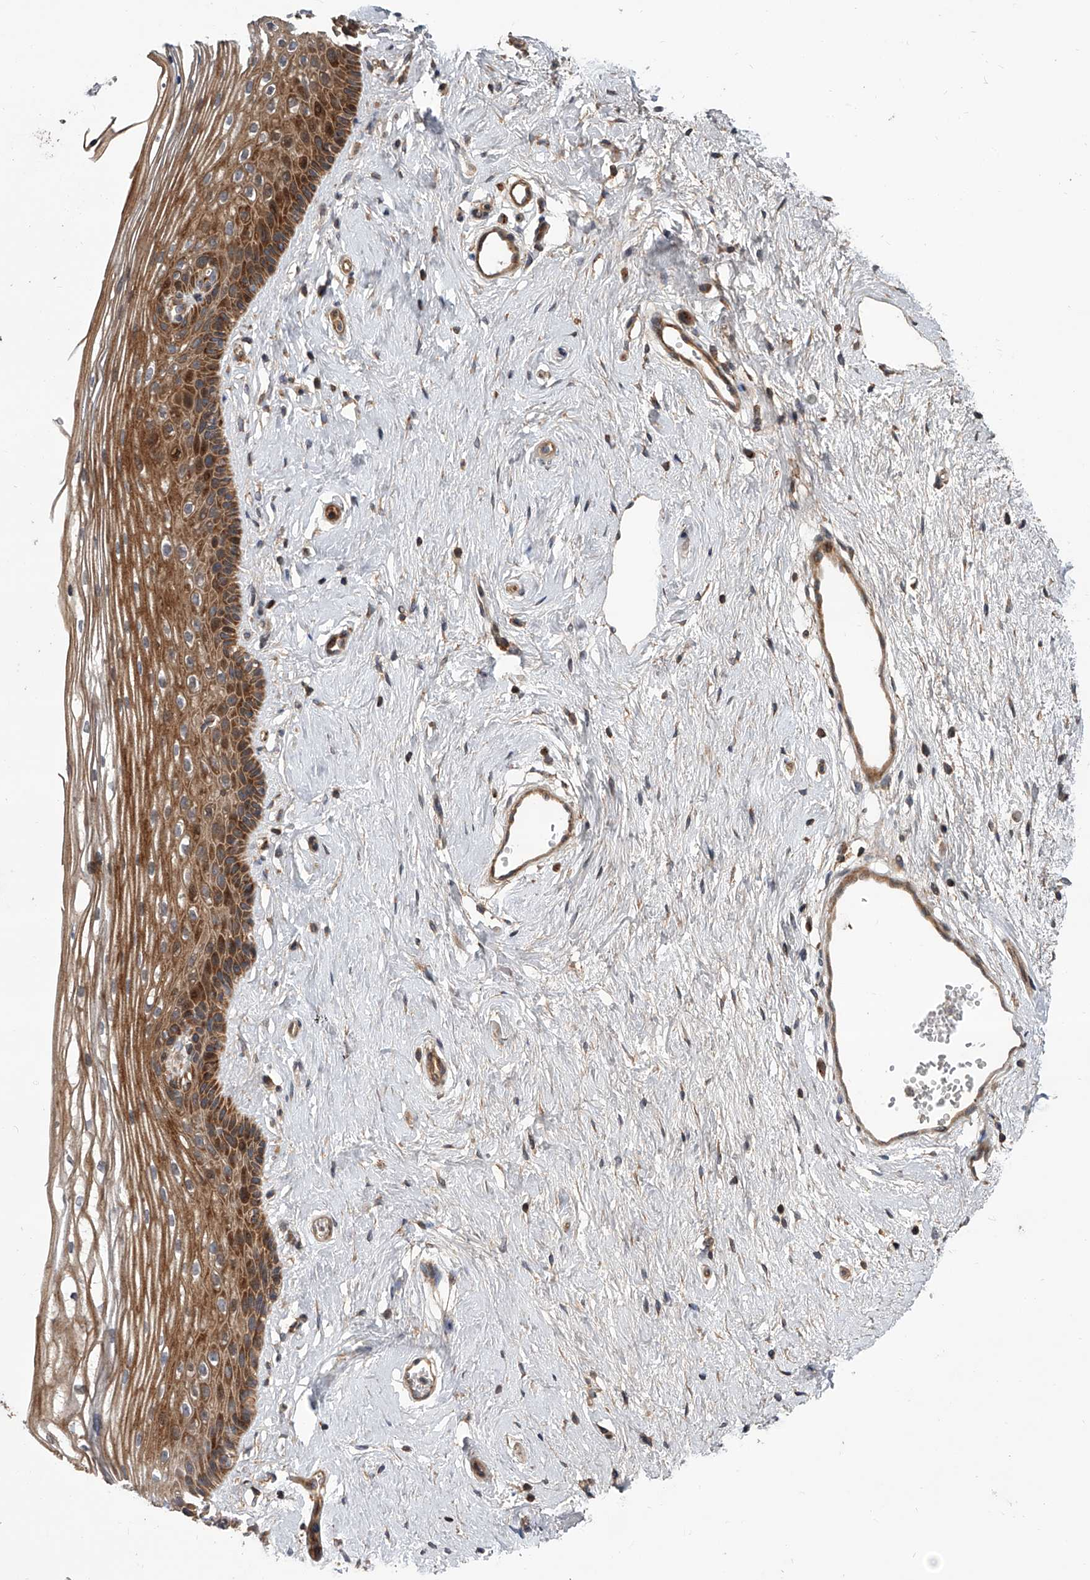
{"staining": {"intensity": "strong", "quantity": ">75%", "location": "cytoplasmic/membranous"}, "tissue": "vagina", "cell_type": "Squamous epithelial cells", "image_type": "normal", "snomed": [{"axis": "morphology", "description": "Normal tissue, NOS"}, {"axis": "topography", "description": "Vagina"}], "caption": "Immunohistochemical staining of normal human vagina exhibits >75% levels of strong cytoplasmic/membranous protein expression in about >75% of squamous epithelial cells.", "gene": "USP47", "patient": {"sex": "female", "age": 46}}